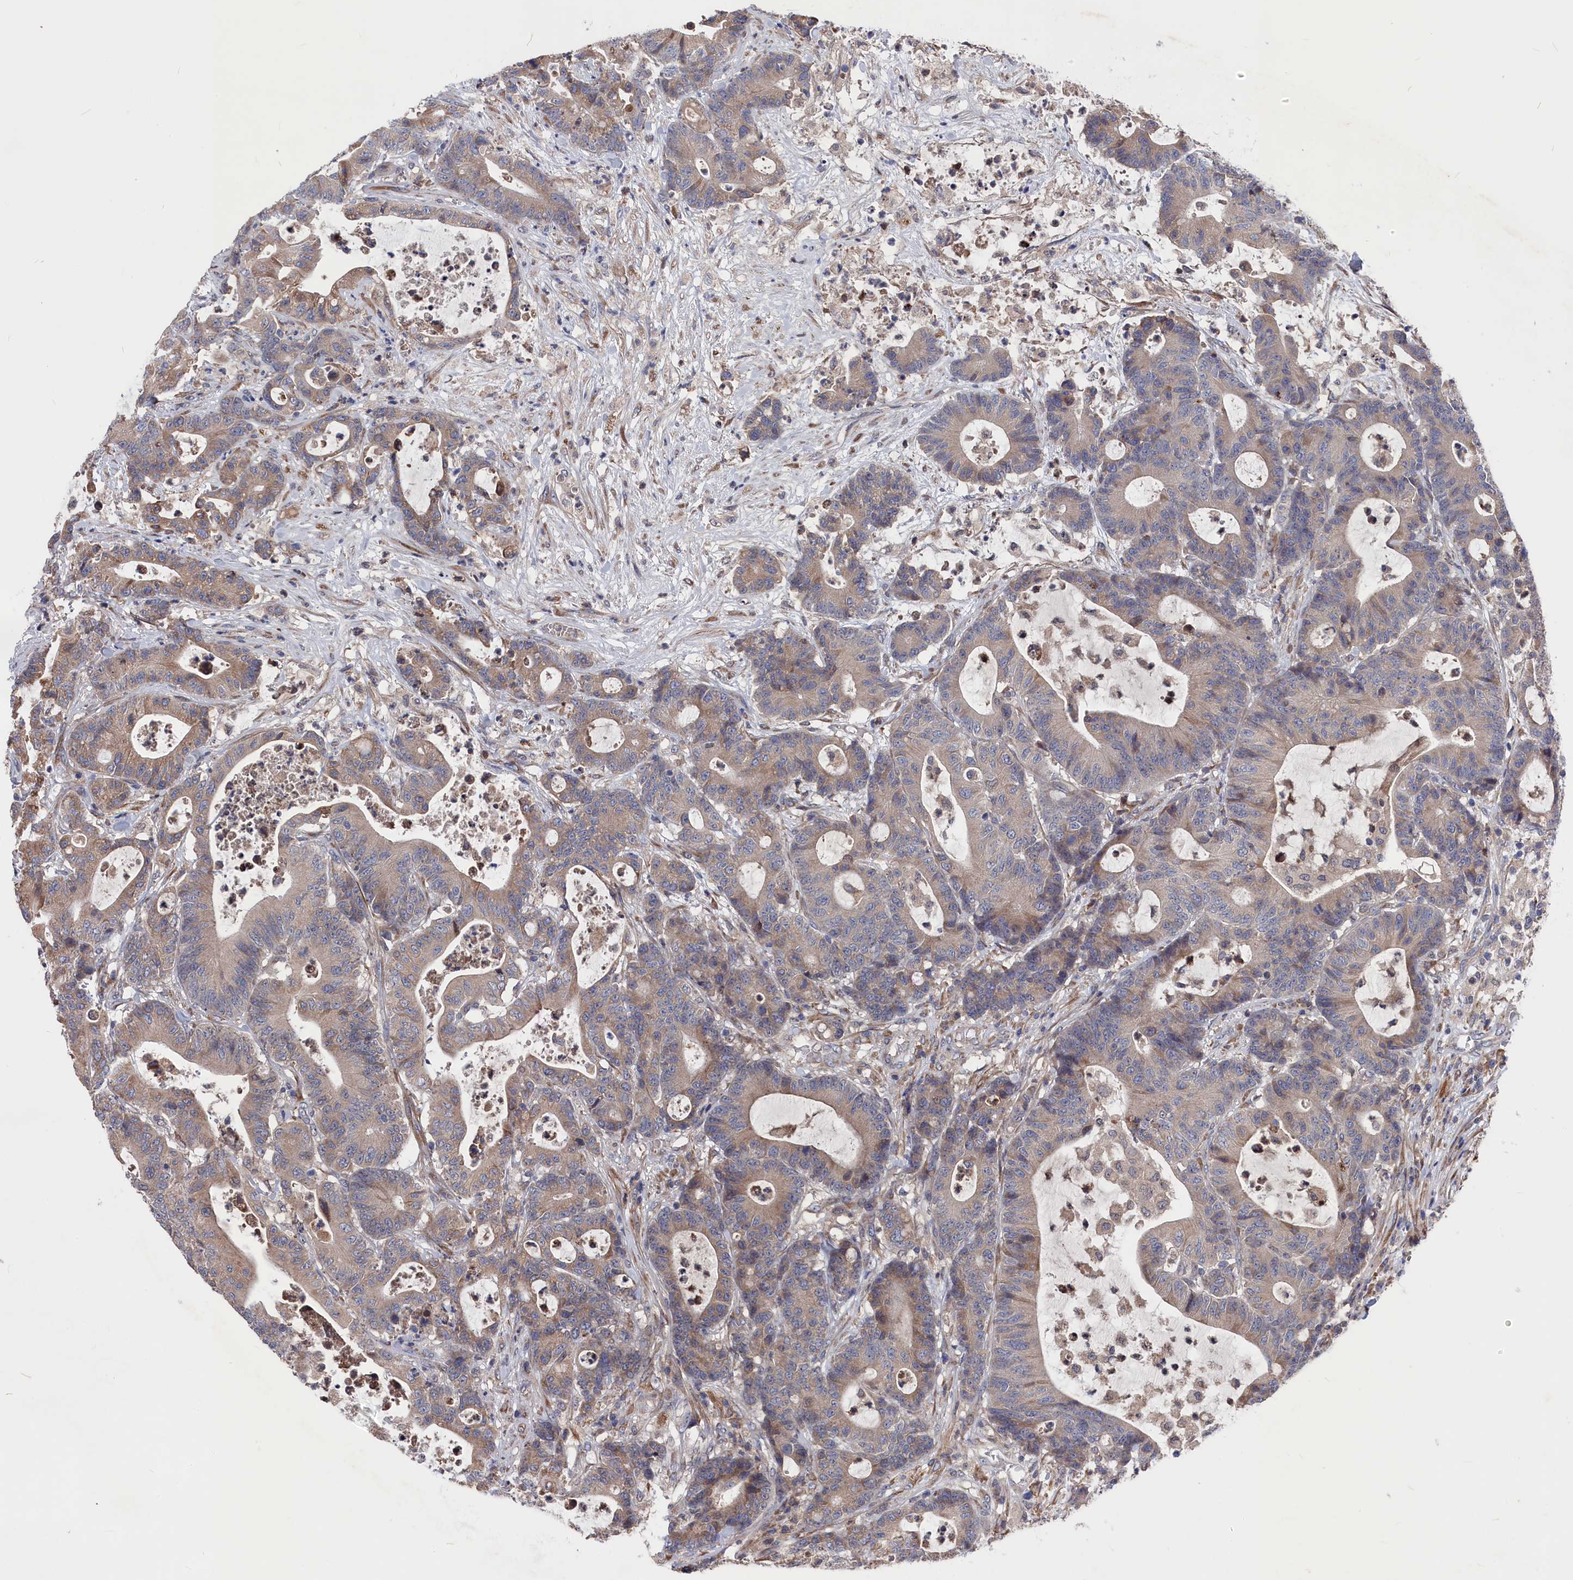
{"staining": {"intensity": "weak", "quantity": ">75%", "location": "cytoplasmic/membranous"}, "tissue": "colorectal cancer", "cell_type": "Tumor cells", "image_type": "cancer", "snomed": [{"axis": "morphology", "description": "Adenocarcinoma, NOS"}, {"axis": "topography", "description": "Colon"}], "caption": "Immunohistochemistry staining of colorectal cancer (adenocarcinoma), which displays low levels of weak cytoplasmic/membranous staining in about >75% of tumor cells indicating weak cytoplasmic/membranous protein positivity. The staining was performed using DAB (brown) for protein detection and nuclei were counterstained in hematoxylin (blue).", "gene": "CYB5D2", "patient": {"sex": "female", "age": 84}}